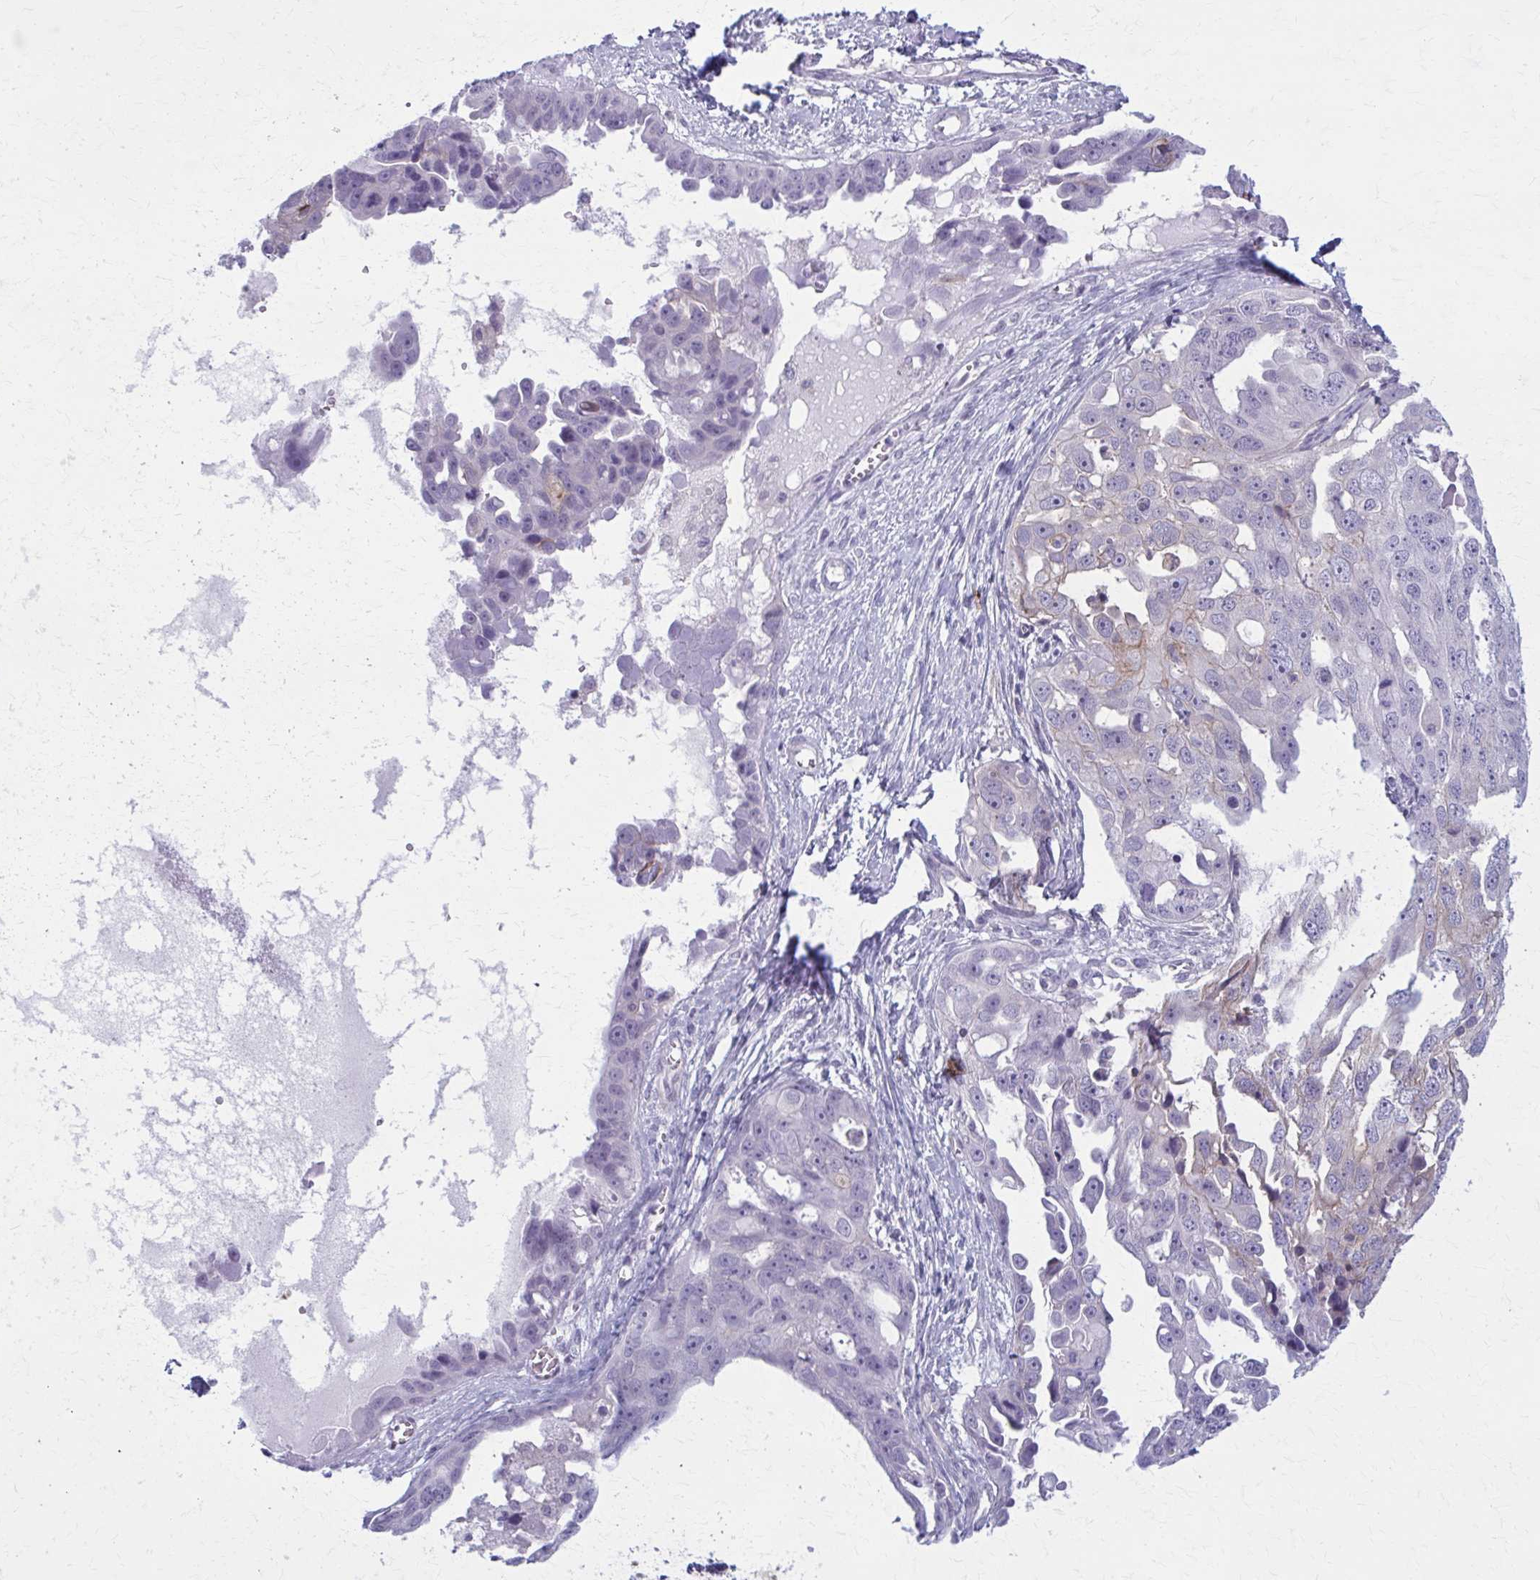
{"staining": {"intensity": "negative", "quantity": "none", "location": "none"}, "tissue": "ovarian cancer", "cell_type": "Tumor cells", "image_type": "cancer", "snomed": [{"axis": "morphology", "description": "Carcinoma, endometroid"}, {"axis": "topography", "description": "Ovary"}], "caption": "Immunohistochemistry (IHC) photomicrograph of ovarian cancer stained for a protein (brown), which shows no positivity in tumor cells.", "gene": "CD38", "patient": {"sex": "female", "age": 70}}